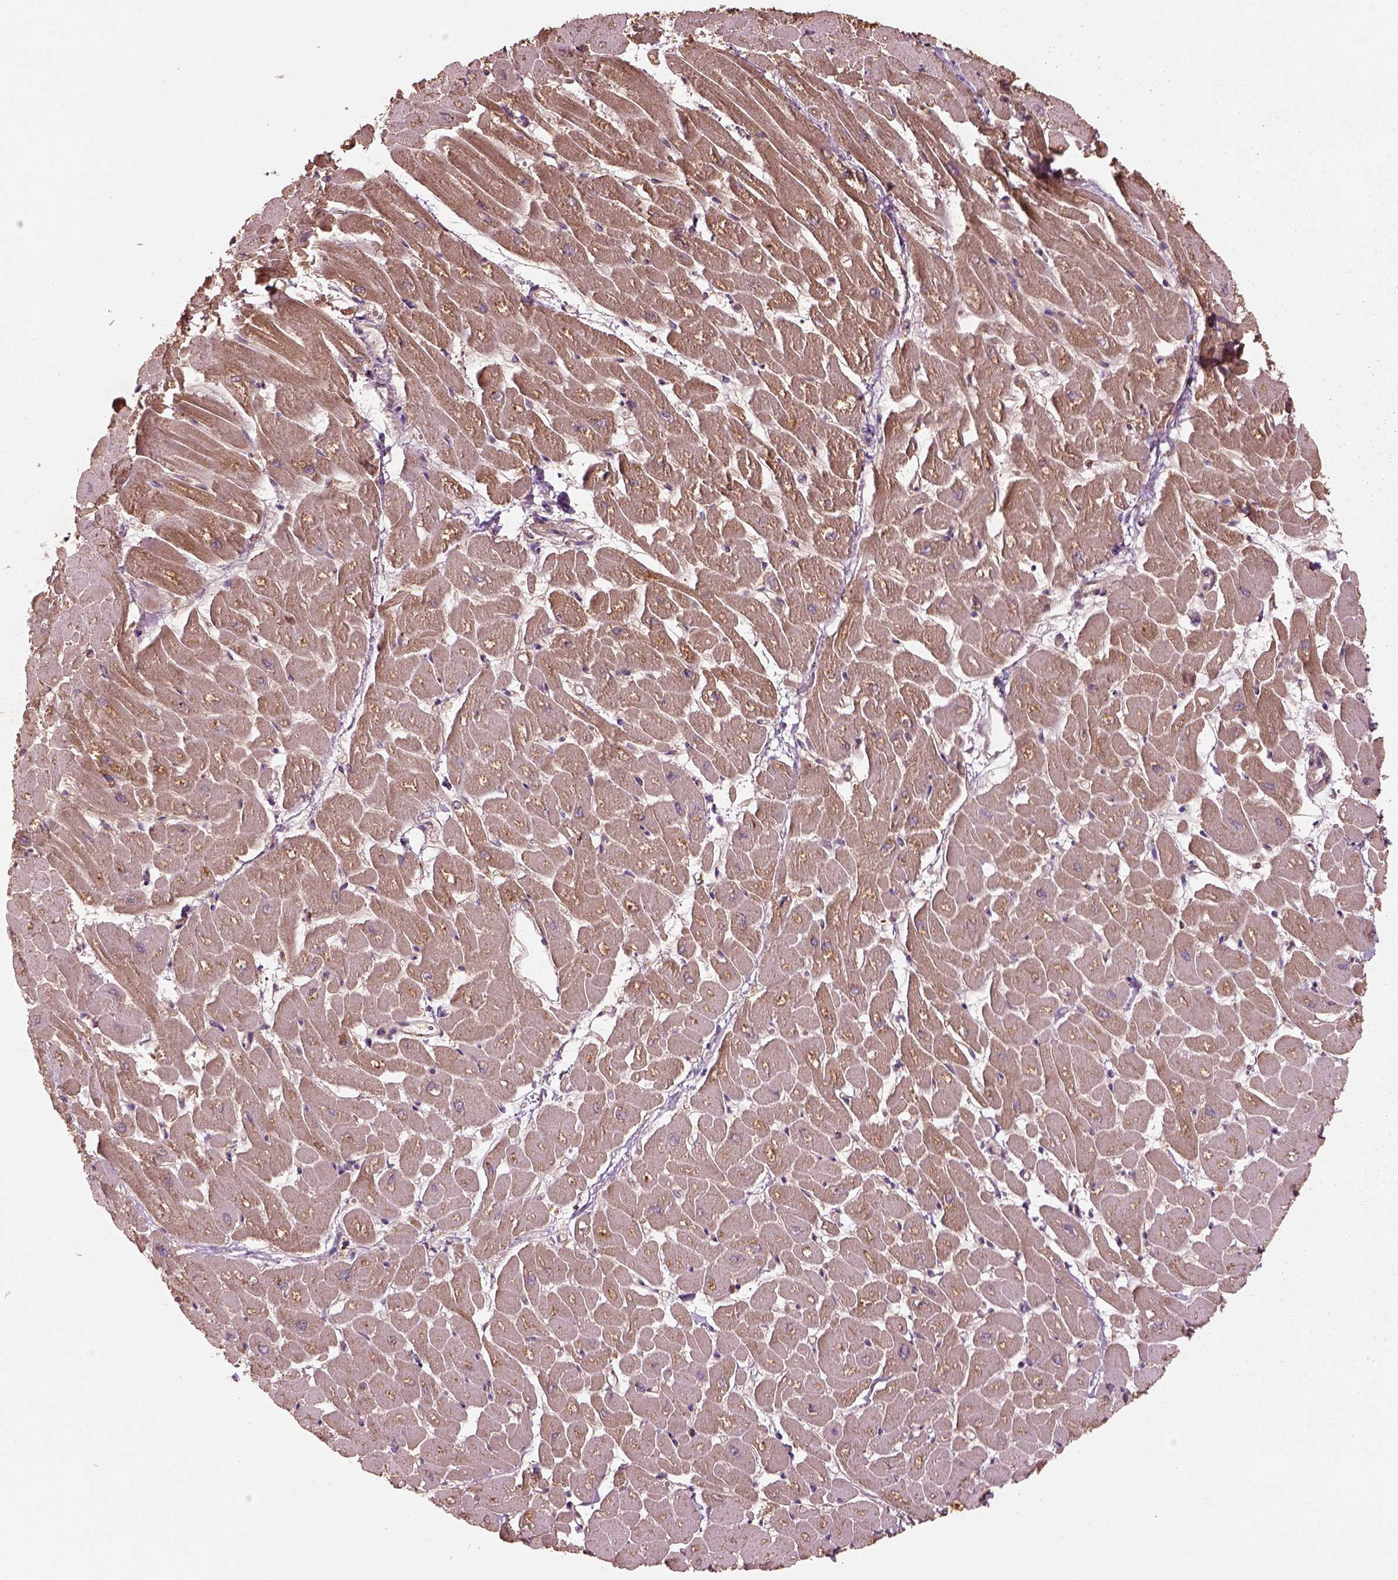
{"staining": {"intensity": "strong", "quantity": "25%-75%", "location": "cytoplasmic/membranous"}, "tissue": "heart muscle", "cell_type": "Cardiomyocytes", "image_type": "normal", "snomed": [{"axis": "morphology", "description": "Normal tissue, NOS"}, {"axis": "topography", "description": "Heart"}], "caption": "Strong cytoplasmic/membranous expression is identified in approximately 25%-75% of cardiomyocytes in unremarkable heart muscle.", "gene": "TRADD", "patient": {"sex": "male", "age": 57}}